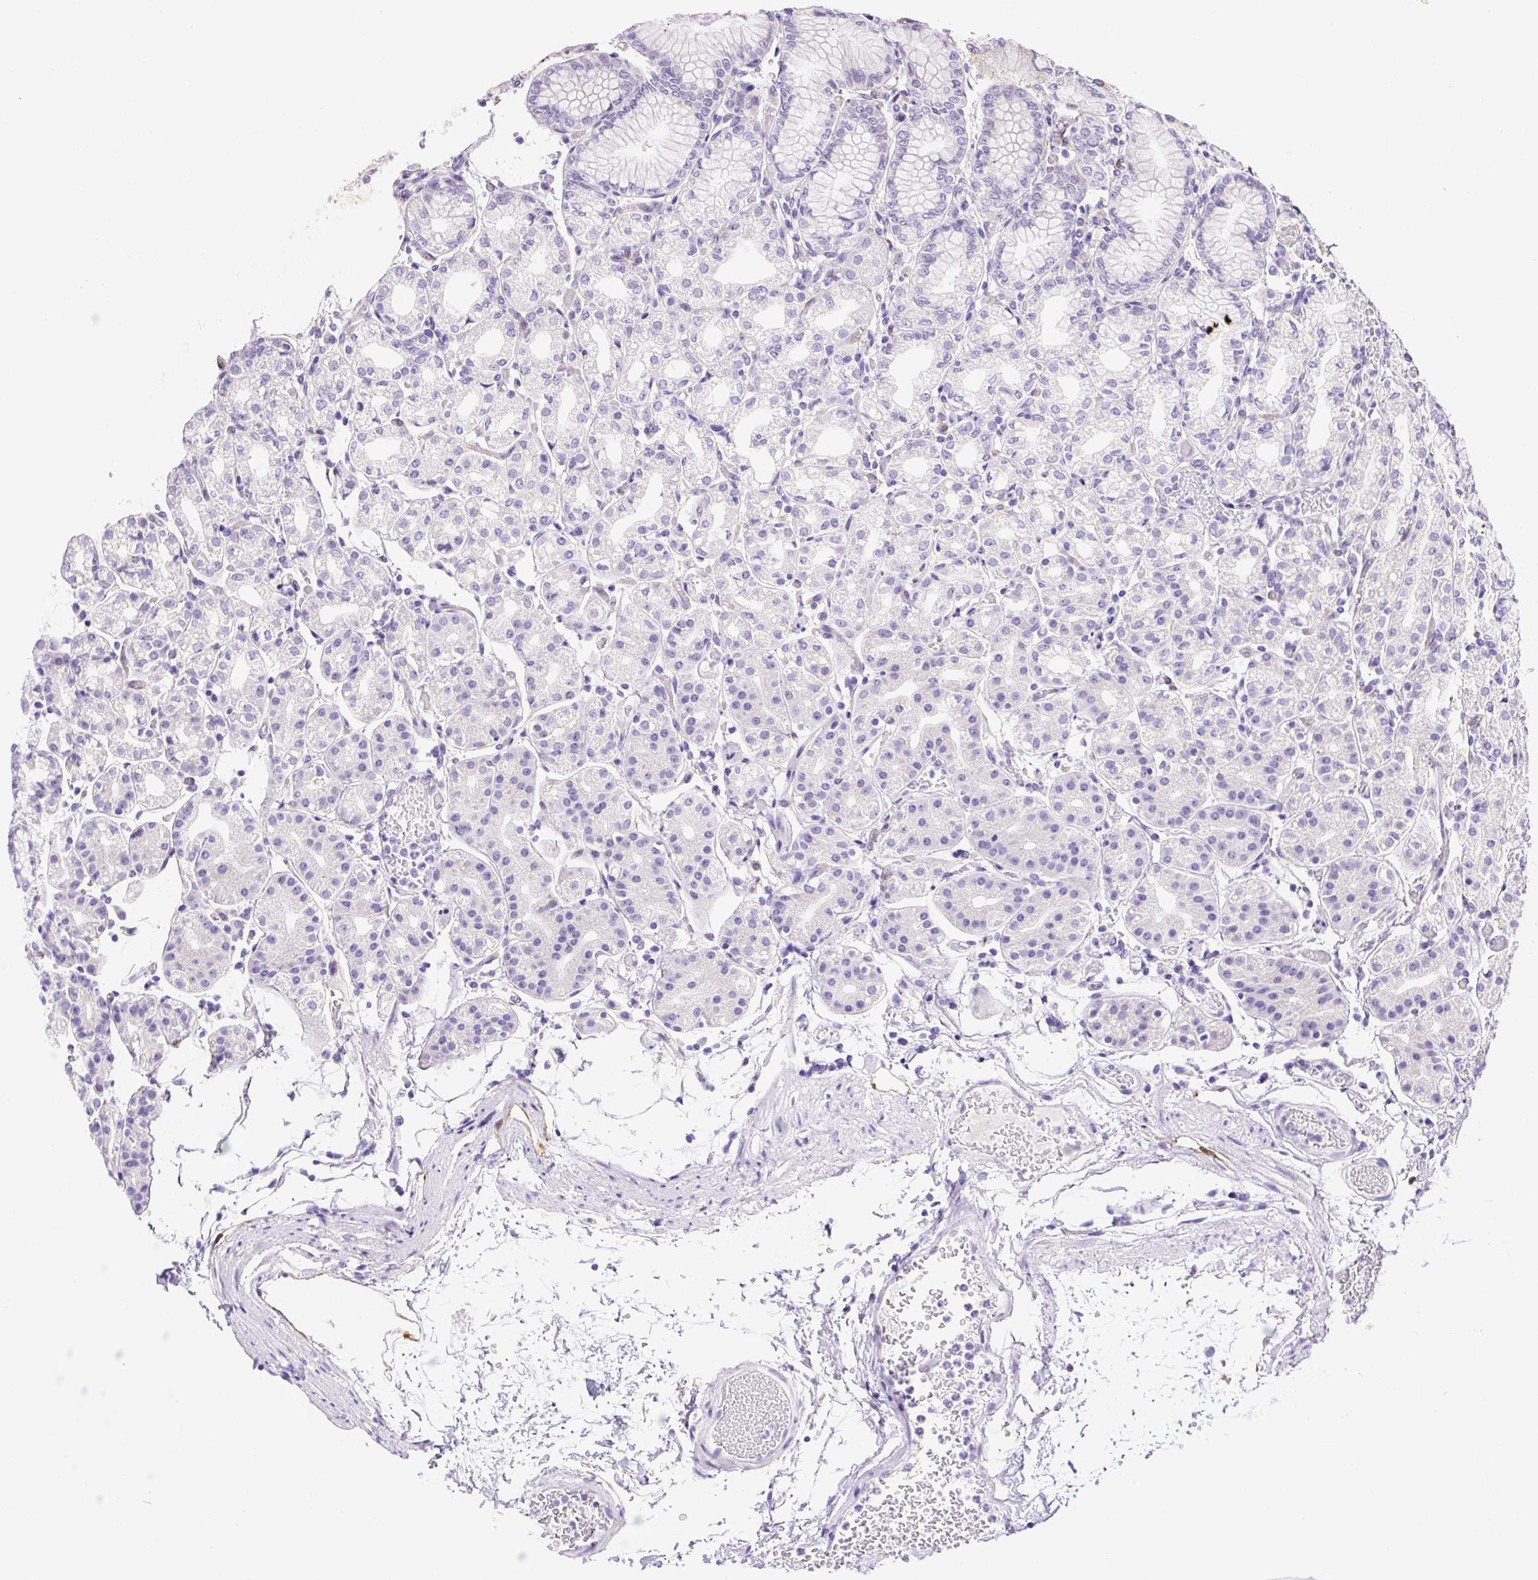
{"staining": {"intensity": "negative", "quantity": "none", "location": "none"}, "tissue": "stomach", "cell_type": "Glandular cells", "image_type": "normal", "snomed": [{"axis": "morphology", "description": "Normal tissue, NOS"}, {"axis": "topography", "description": "Stomach"}], "caption": "Immunohistochemistry (IHC) photomicrograph of normal stomach stained for a protein (brown), which demonstrates no positivity in glandular cells. (DAB (3,3'-diaminobenzidine) IHC visualized using brightfield microscopy, high magnification).", "gene": "ASB4", "patient": {"sex": "female", "age": 57}}